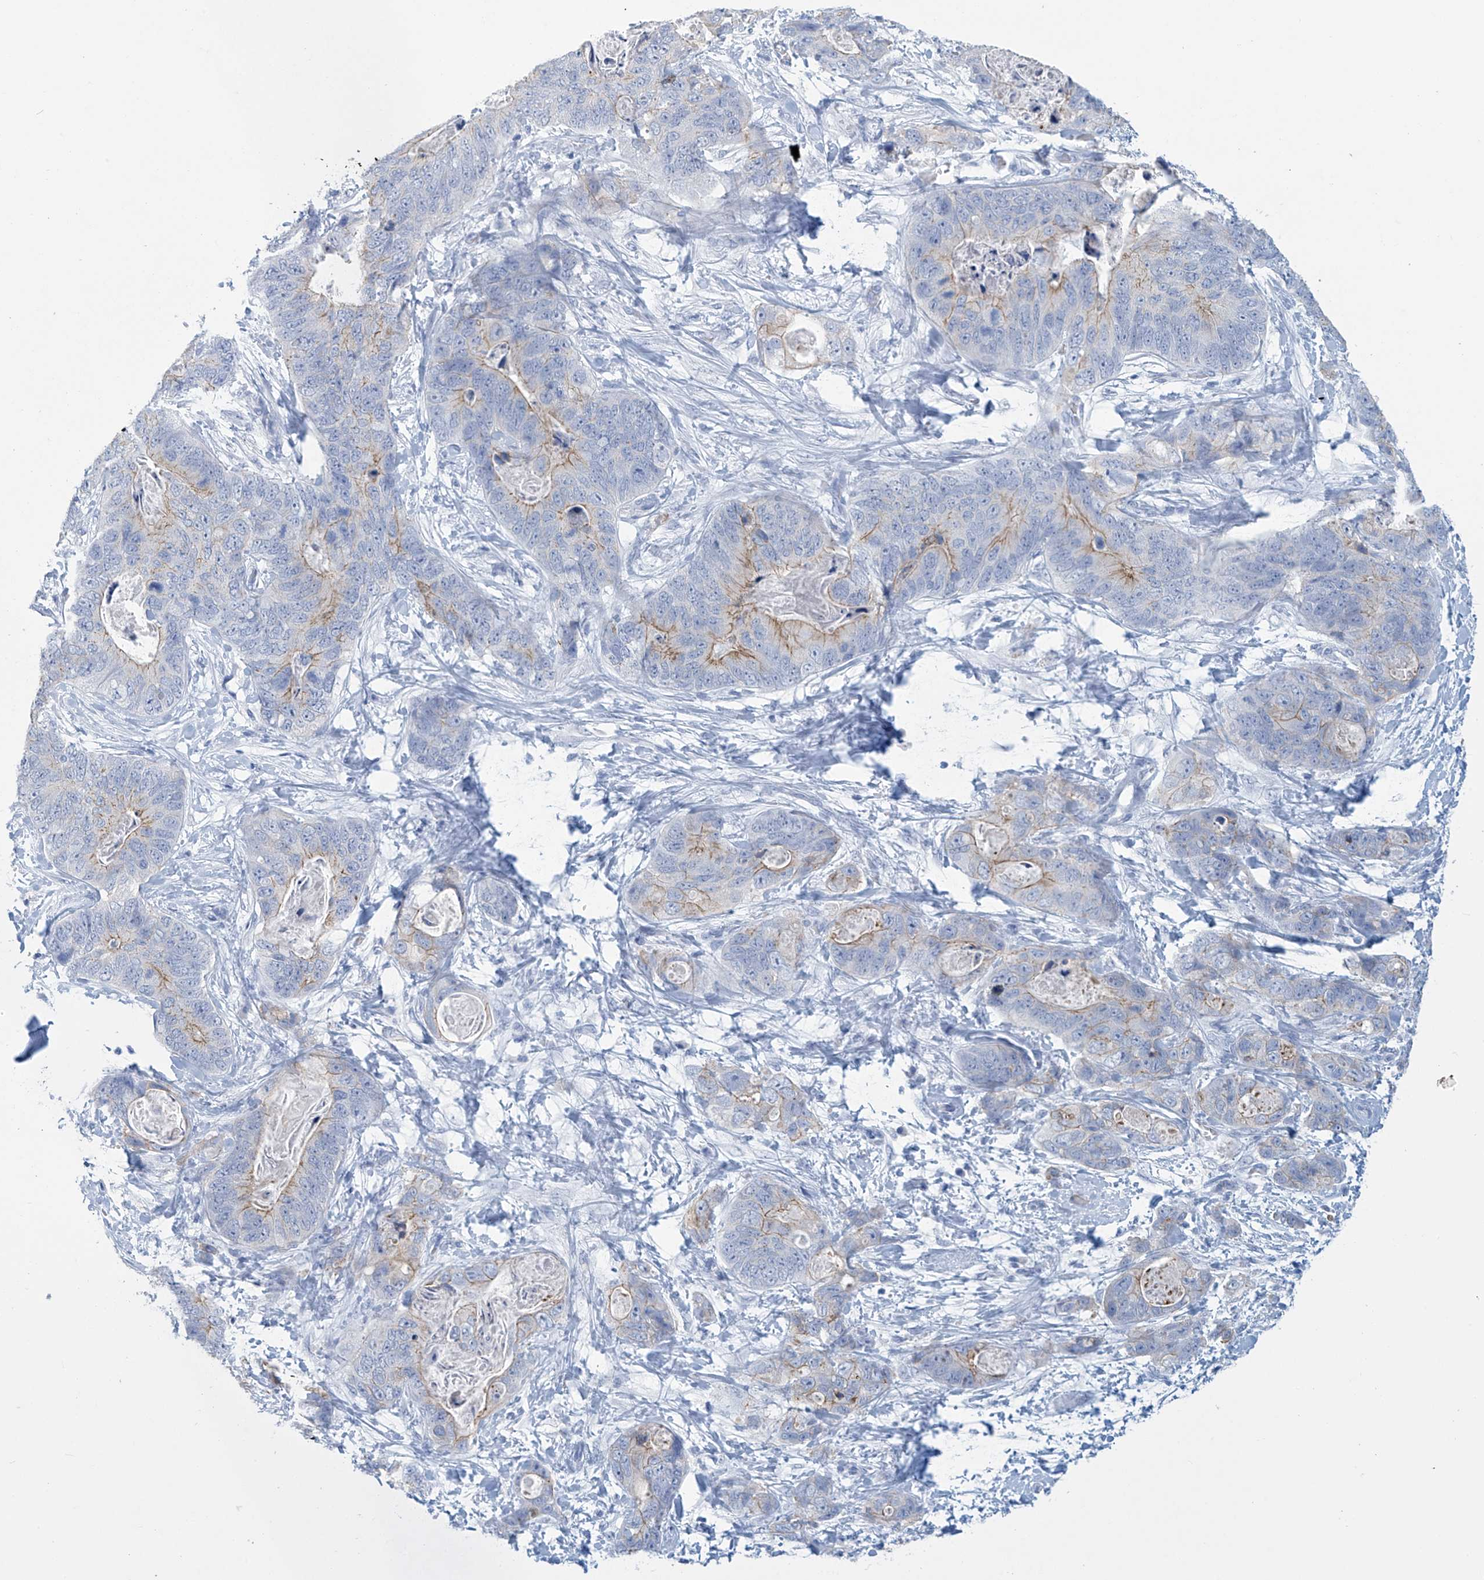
{"staining": {"intensity": "weak", "quantity": "25%-75%", "location": "cytoplasmic/membranous"}, "tissue": "stomach cancer", "cell_type": "Tumor cells", "image_type": "cancer", "snomed": [{"axis": "morphology", "description": "Adenocarcinoma, NOS"}, {"axis": "topography", "description": "Stomach"}], "caption": "A high-resolution histopathology image shows immunohistochemistry staining of stomach cancer (adenocarcinoma), which shows weak cytoplasmic/membranous expression in about 25%-75% of tumor cells.", "gene": "DSP", "patient": {"sex": "female", "age": 89}}